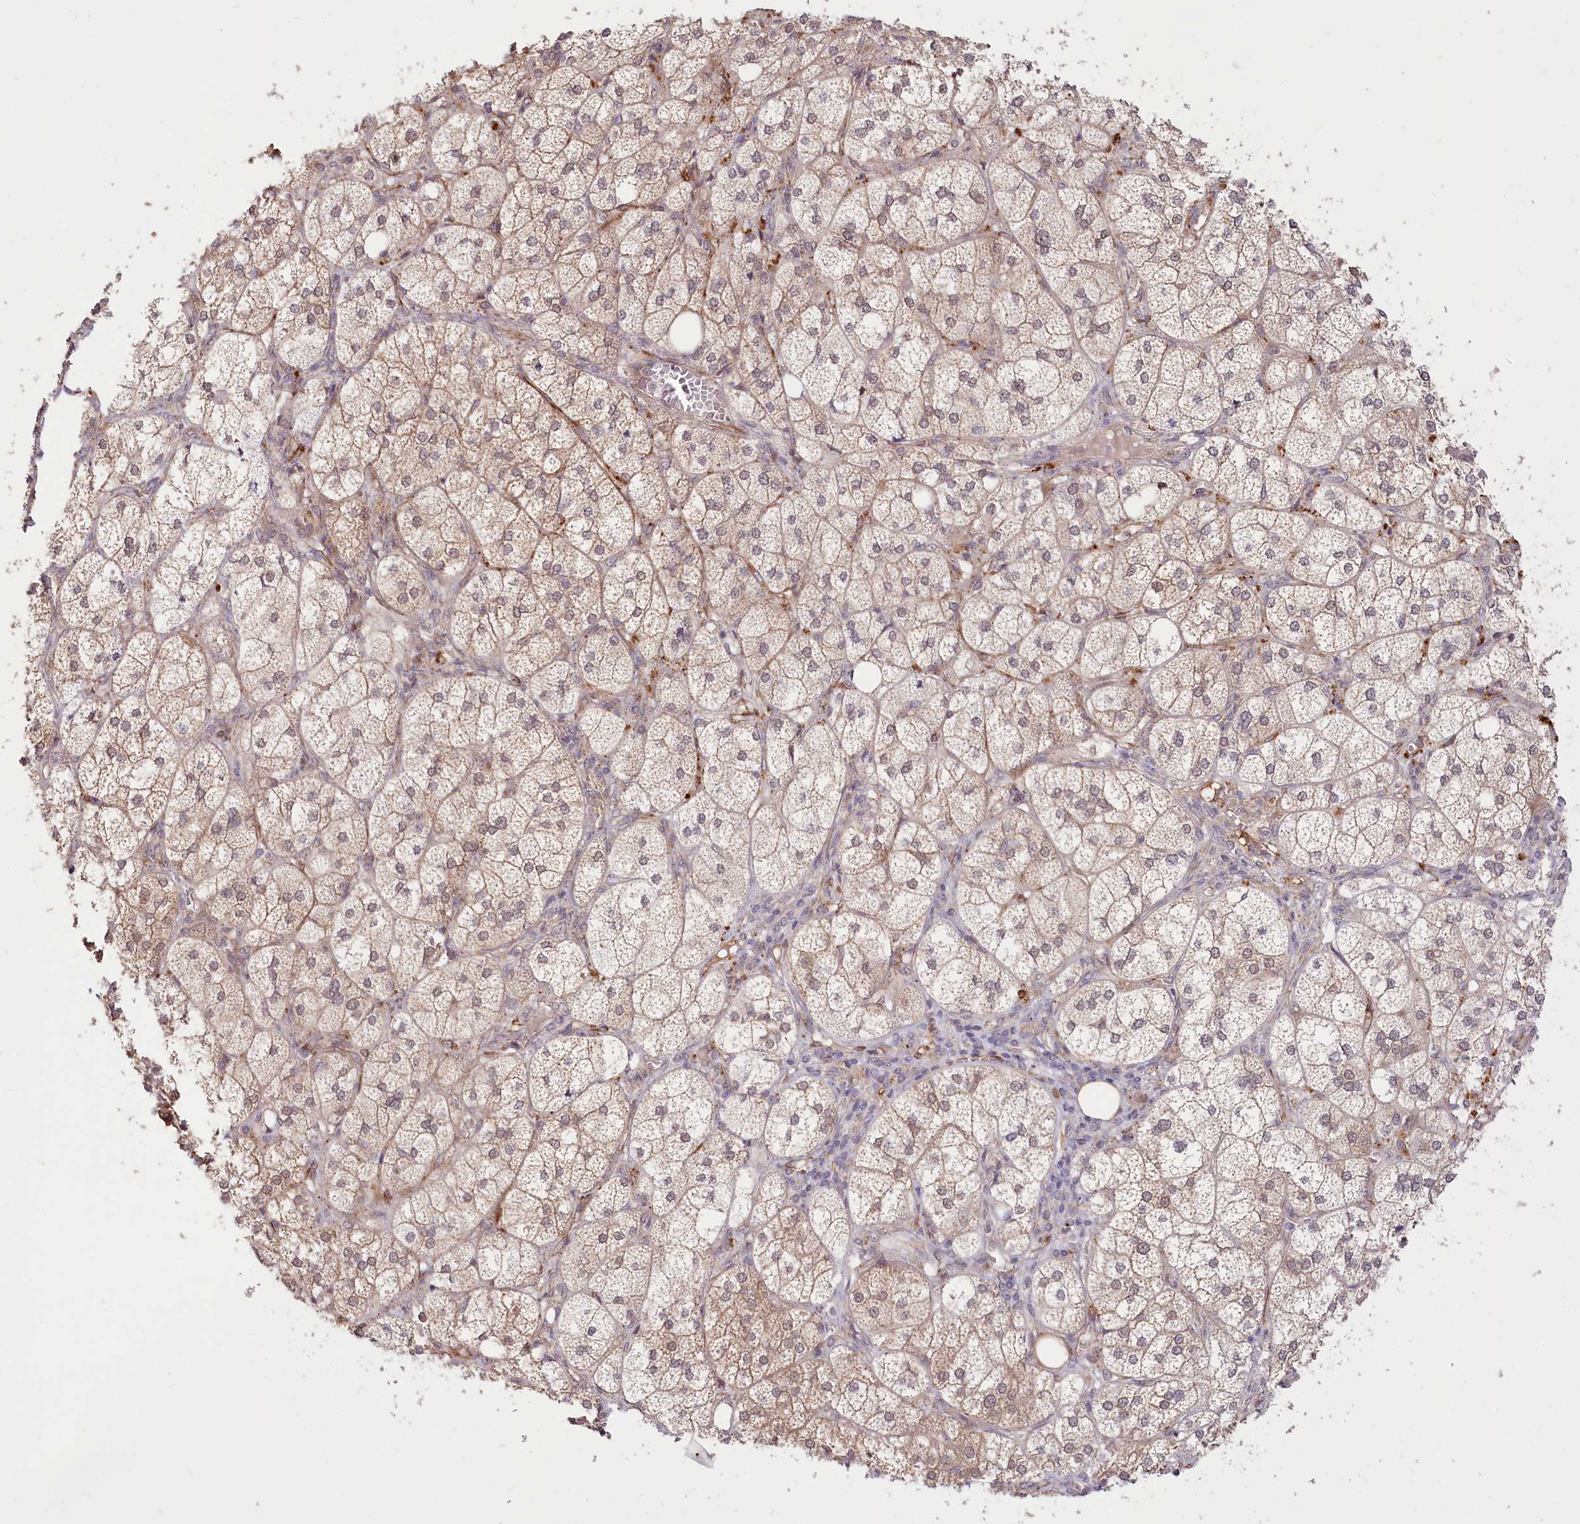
{"staining": {"intensity": "moderate", "quantity": ">75%", "location": "cytoplasmic/membranous,nuclear"}, "tissue": "adrenal gland", "cell_type": "Glandular cells", "image_type": "normal", "snomed": [{"axis": "morphology", "description": "Normal tissue, NOS"}, {"axis": "topography", "description": "Adrenal gland"}], "caption": "The image reveals a brown stain indicating the presence of a protein in the cytoplasmic/membranous,nuclear of glandular cells in adrenal gland.", "gene": "CEP70", "patient": {"sex": "female", "age": 61}}